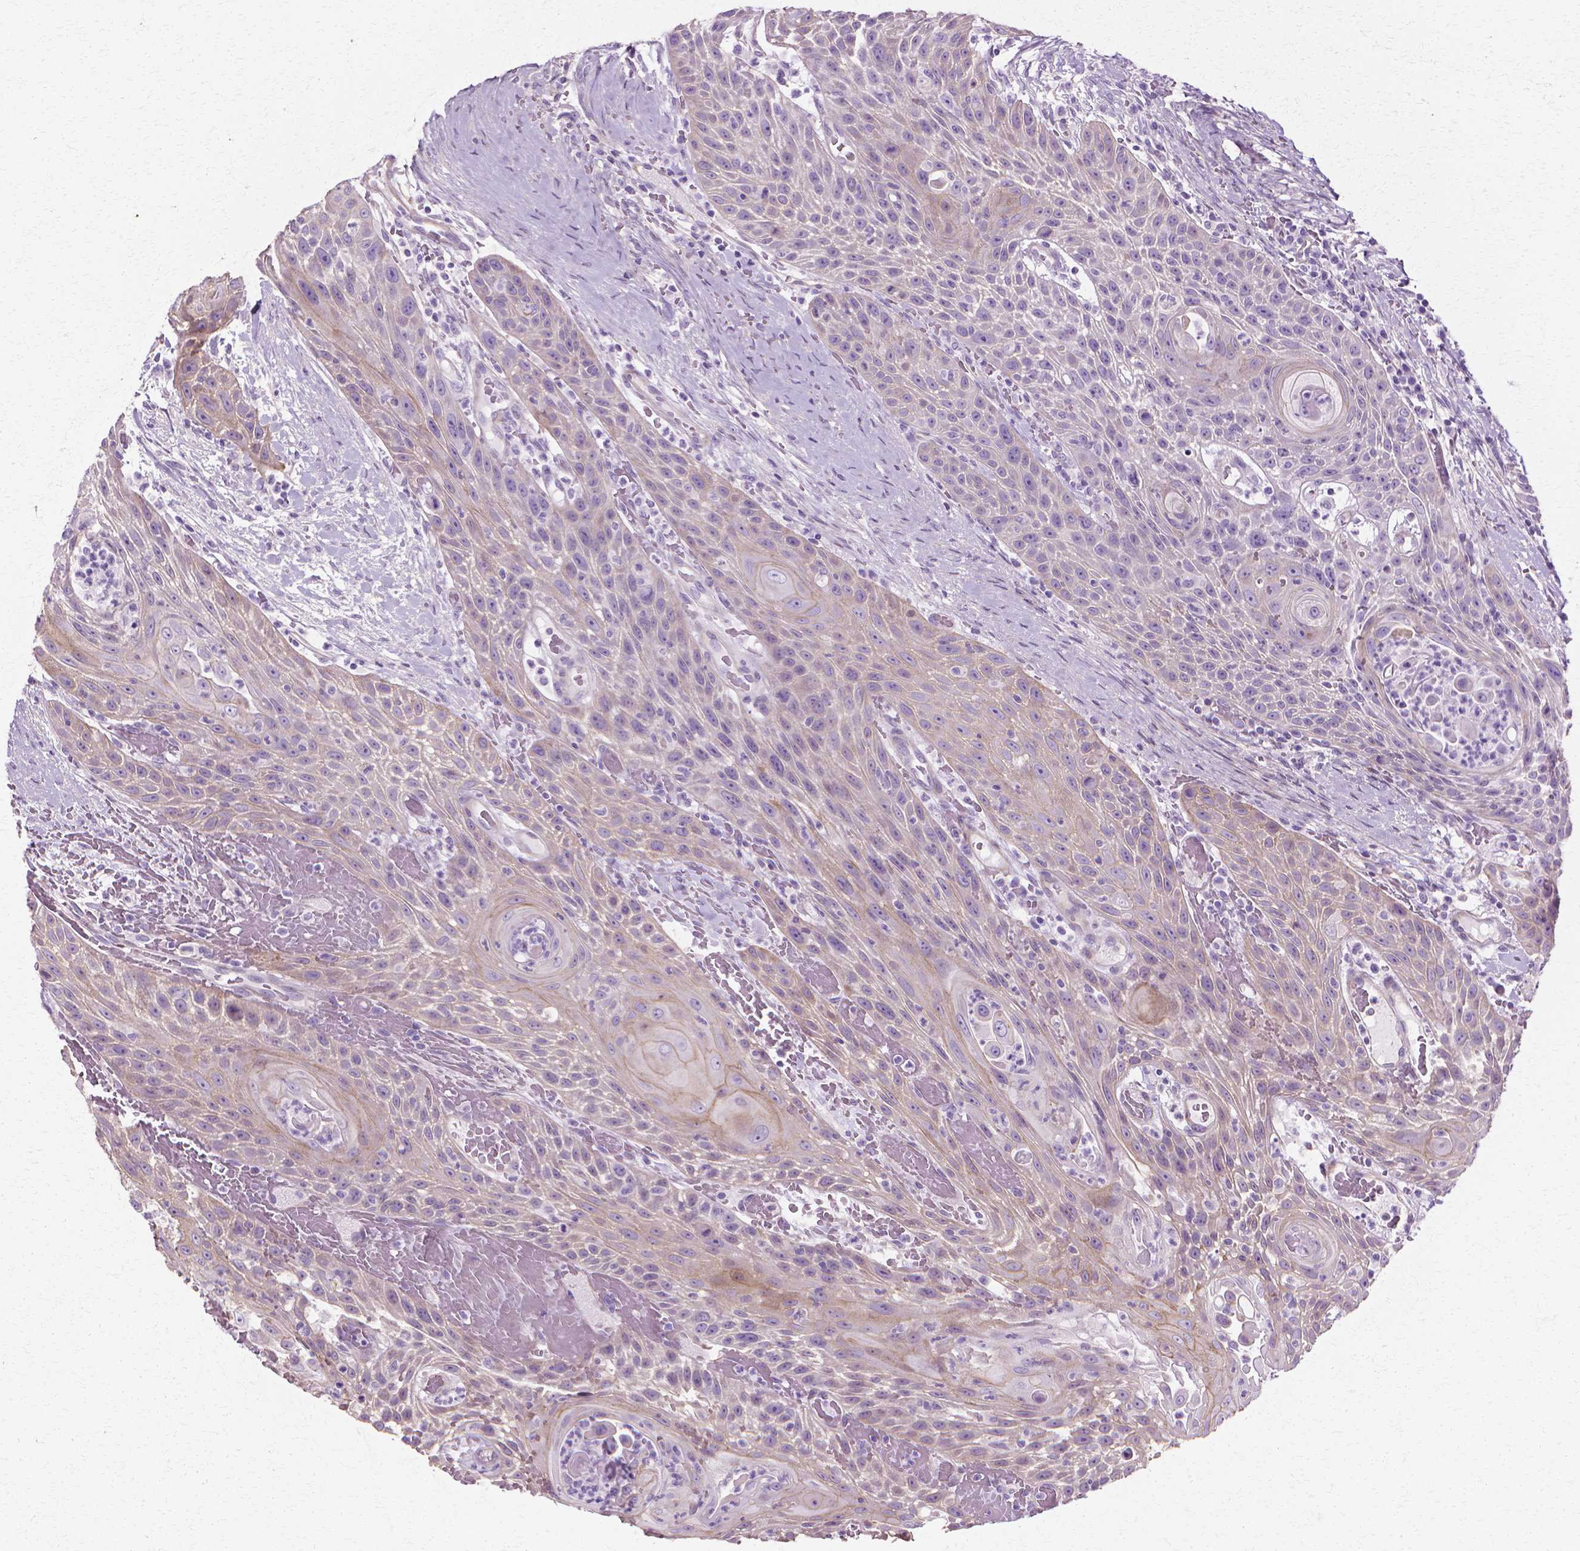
{"staining": {"intensity": "weak", "quantity": "<25%", "location": "cytoplasmic/membranous"}, "tissue": "head and neck cancer", "cell_type": "Tumor cells", "image_type": "cancer", "snomed": [{"axis": "morphology", "description": "Squamous cell carcinoma, NOS"}, {"axis": "topography", "description": "Head-Neck"}], "caption": "Photomicrograph shows no significant protein expression in tumor cells of head and neck cancer. (Brightfield microscopy of DAB immunohistochemistry (IHC) at high magnification).", "gene": "CFAP157", "patient": {"sex": "male", "age": 69}}